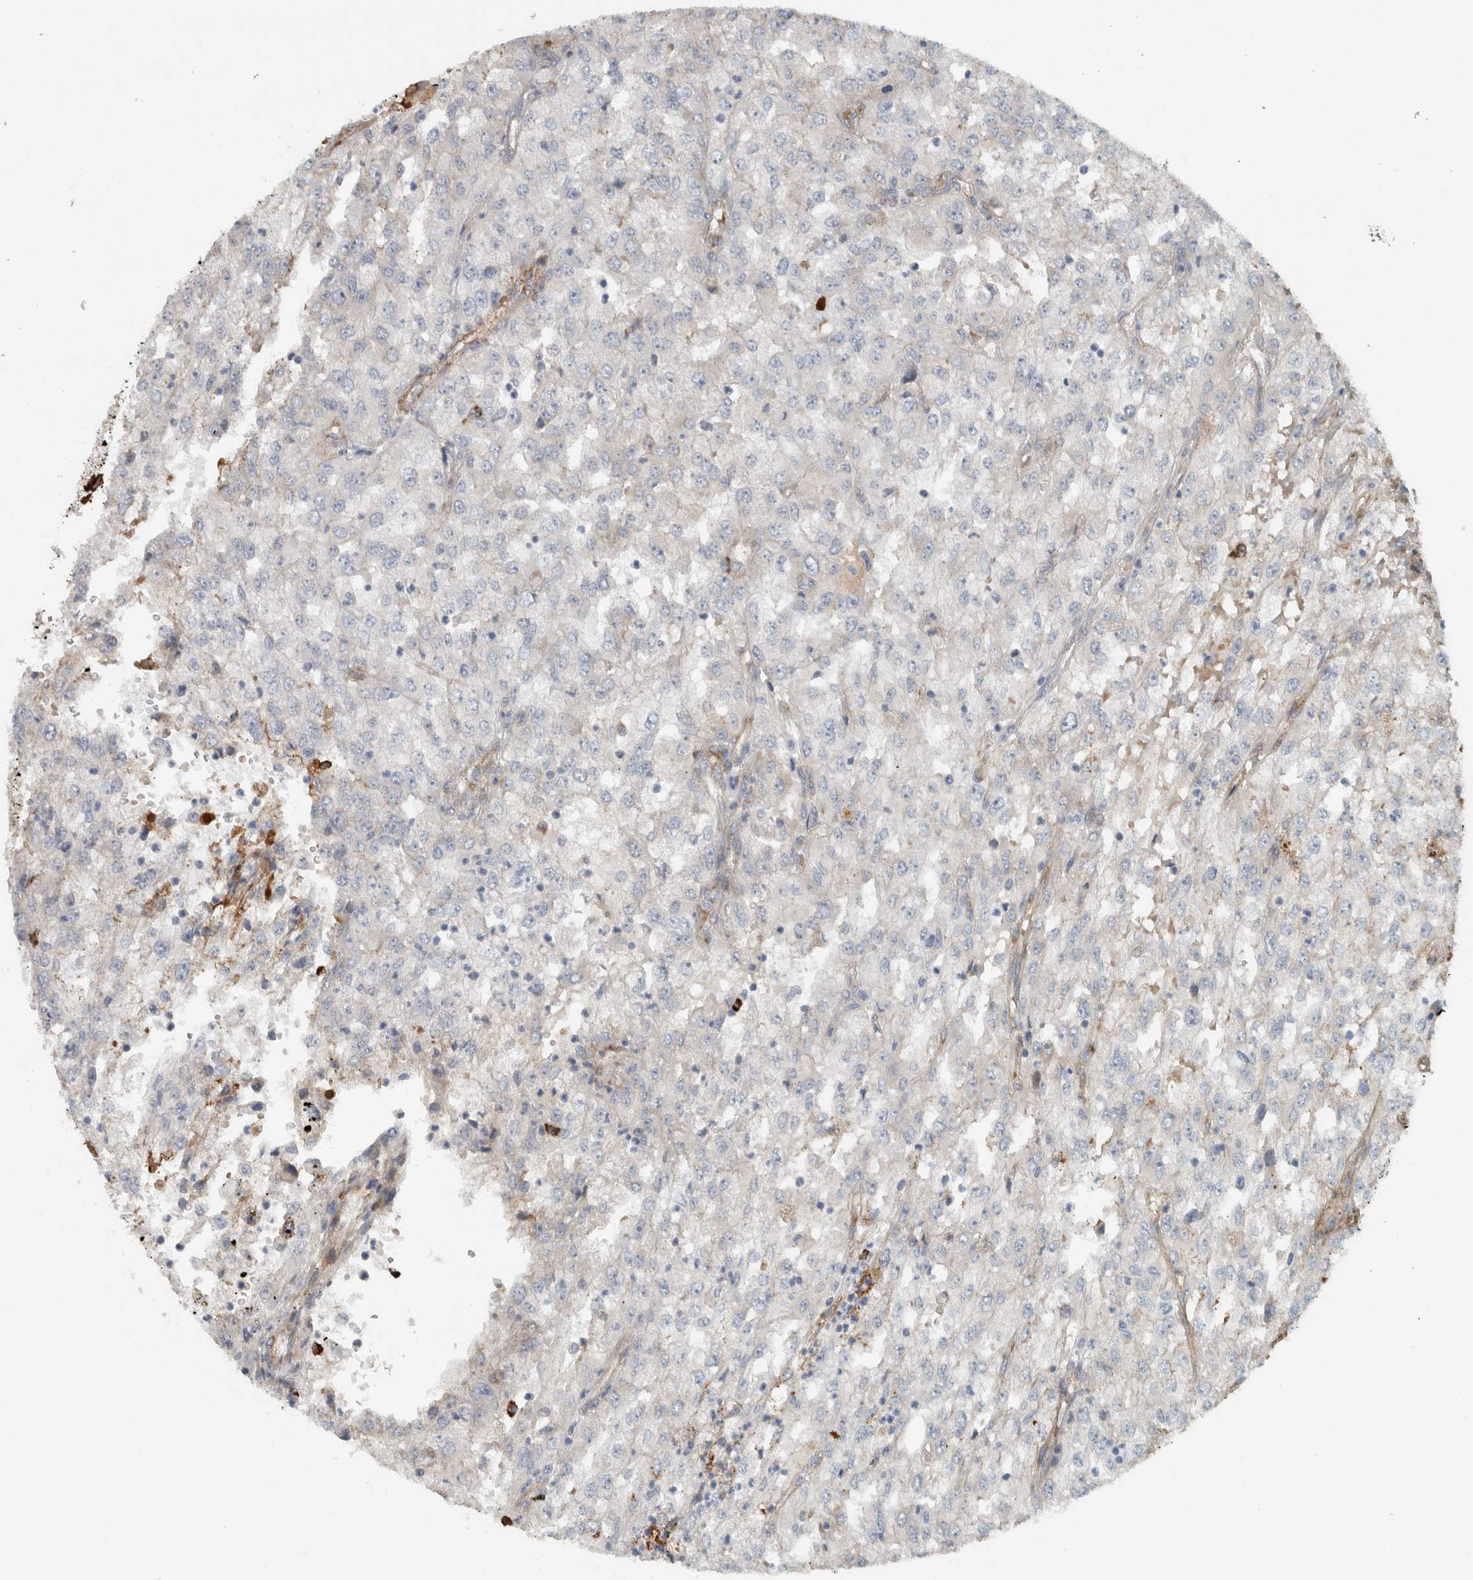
{"staining": {"intensity": "negative", "quantity": "none", "location": "none"}, "tissue": "renal cancer", "cell_type": "Tumor cells", "image_type": "cancer", "snomed": [{"axis": "morphology", "description": "Adenocarcinoma, NOS"}, {"axis": "topography", "description": "Kidney"}], "caption": "Immunohistochemistry (IHC) histopathology image of neoplastic tissue: human renal adenocarcinoma stained with DAB (3,3'-diaminobenzidine) demonstrates no significant protein expression in tumor cells. (DAB IHC visualized using brightfield microscopy, high magnification).", "gene": "FN1", "patient": {"sex": "female", "age": 54}}